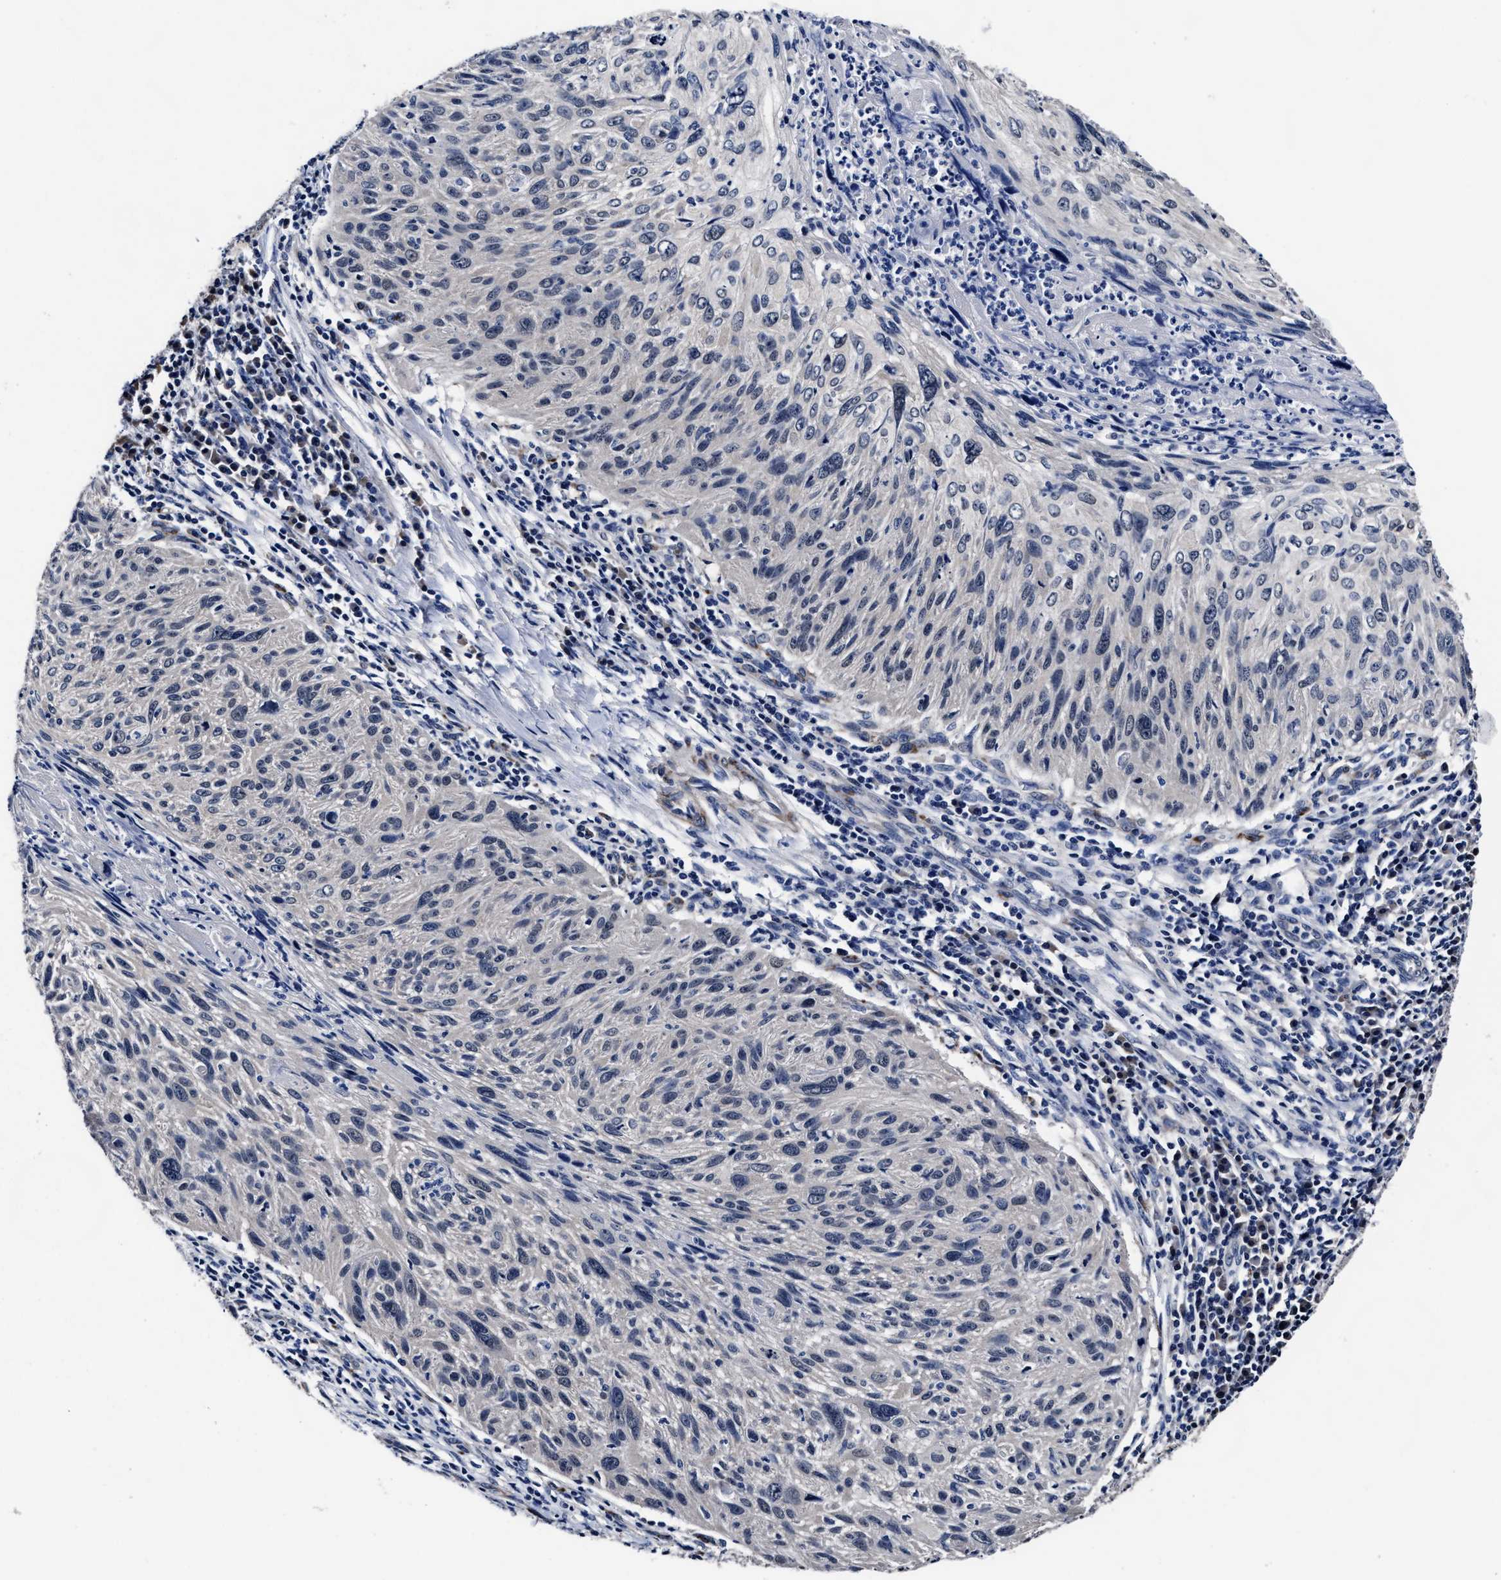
{"staining": {"intensity": "negative", "quantity": "none", "location": "none"}, "tissue": "cervical cancer", "cell_type": "Tumor cells", "image_type": "cancer", "snomed": [{"axis": "morphology", "description": "Squamous cell carcinoma, NOS"}, {"axis": "topography", "description": "Cervix"}], "caption": "DAB (3,3'-diaminobenzidine) immunohistochemical staining of cervical cancer demonstrates no significant staining in tumor cells. The staining was performed using DAB (3,3'-diaminobenzidine) to visualize the protein expression in brown, while the nuclei were stained in blue with hematoxylin (Magnification: 20x).", "gene": "OLFML2A", "patient": {"sex": "female", "age": 51}}